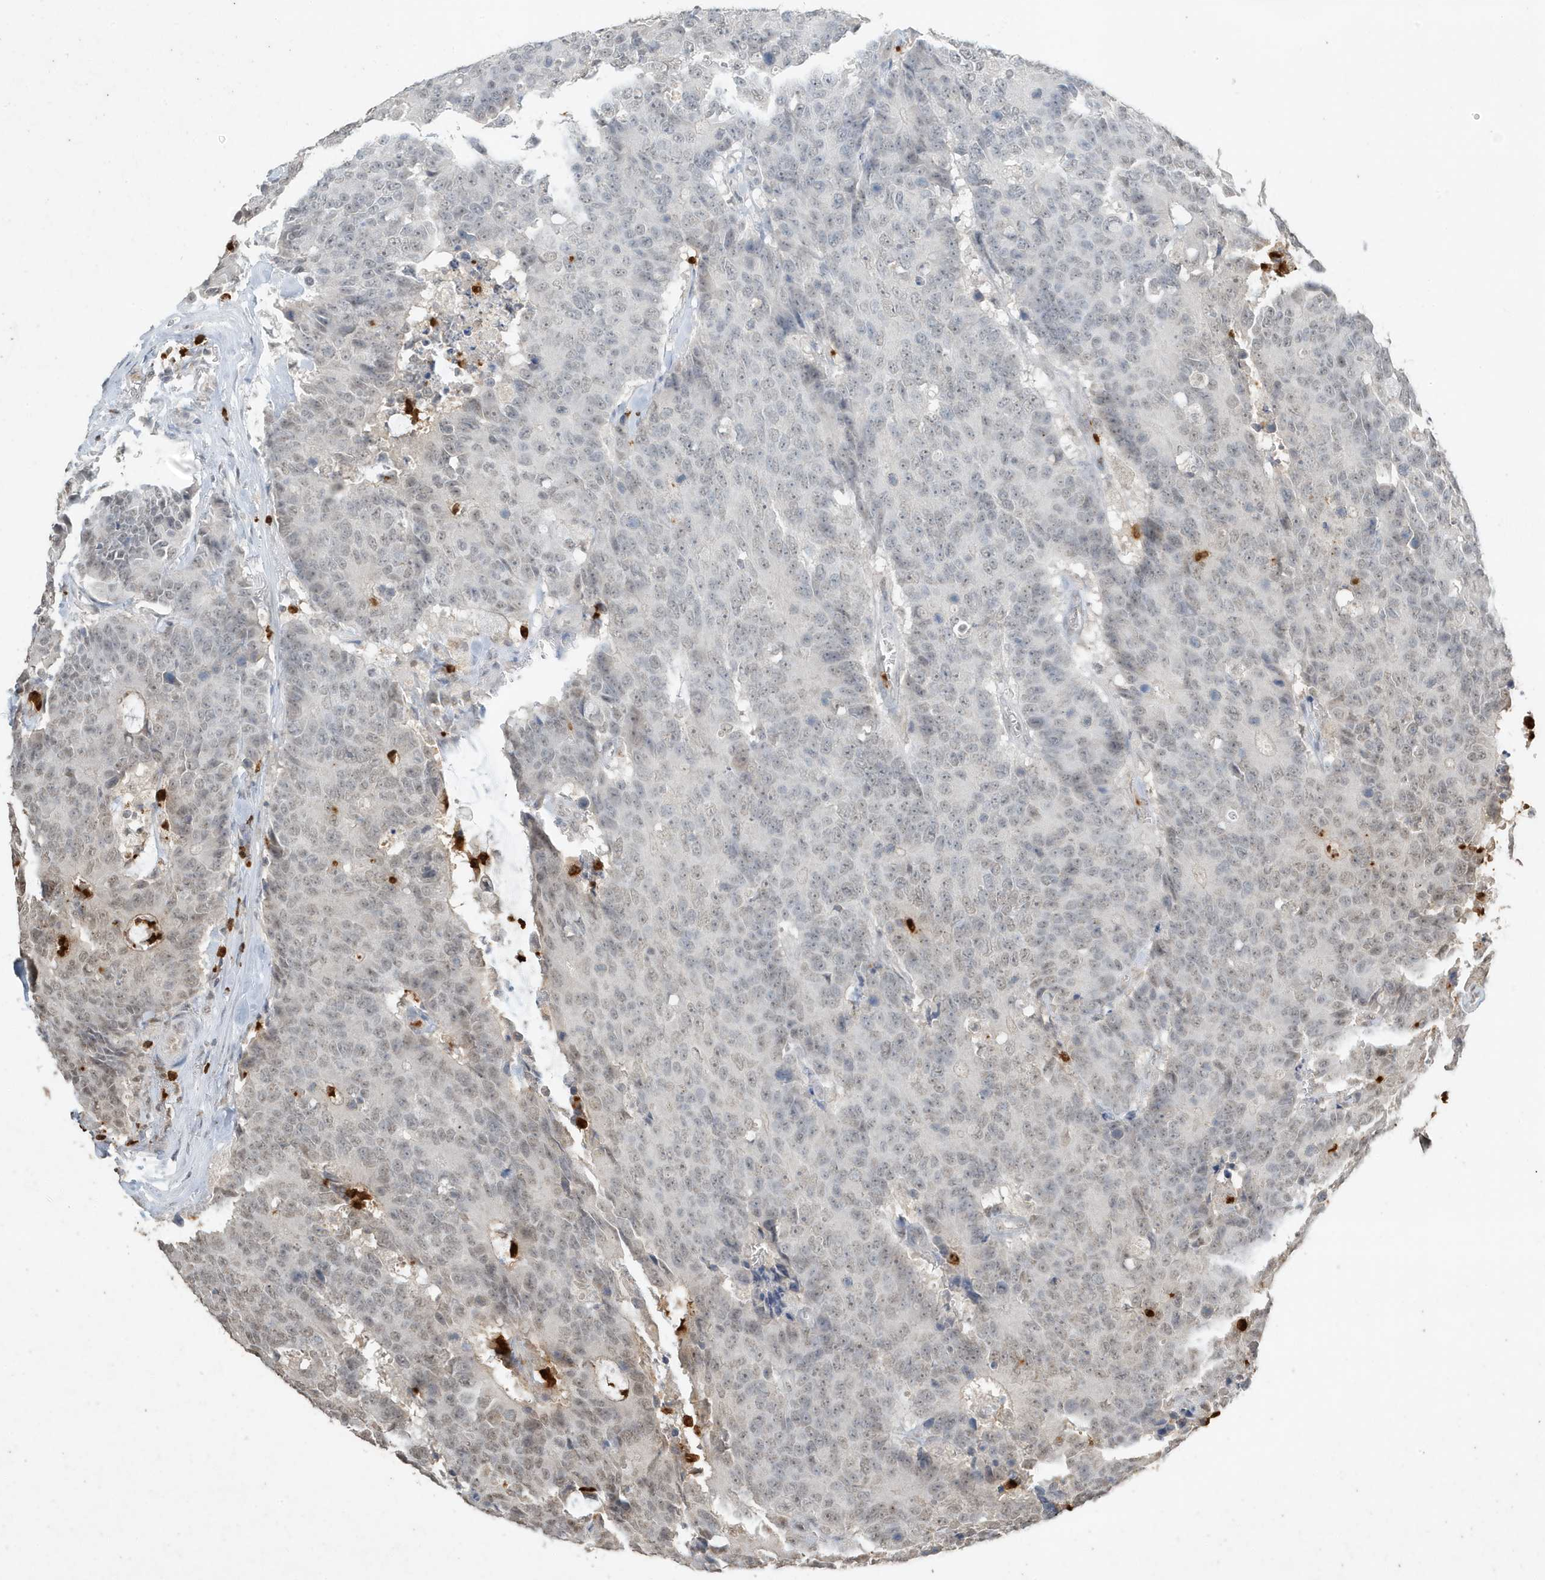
{"staining": {"intensity": "weak", "quantity": "<25%", "location": "nuclear"}, "tissue": "colorectal cancer", "cell_type": "Tumor cells", "image_type": "cancer", "snomed": [{"axis": "morphology", "description": "Adenocarcinoma, NOS"}, {"axis": "topography", "description": "Colon"}], "caption": "This is a image of IHC staining of adenocarcinoma (colorectal), which shows no positivity in tumor cells.", "gene": "DEFA1", "patient": {"sex": "female", "age": 86}}